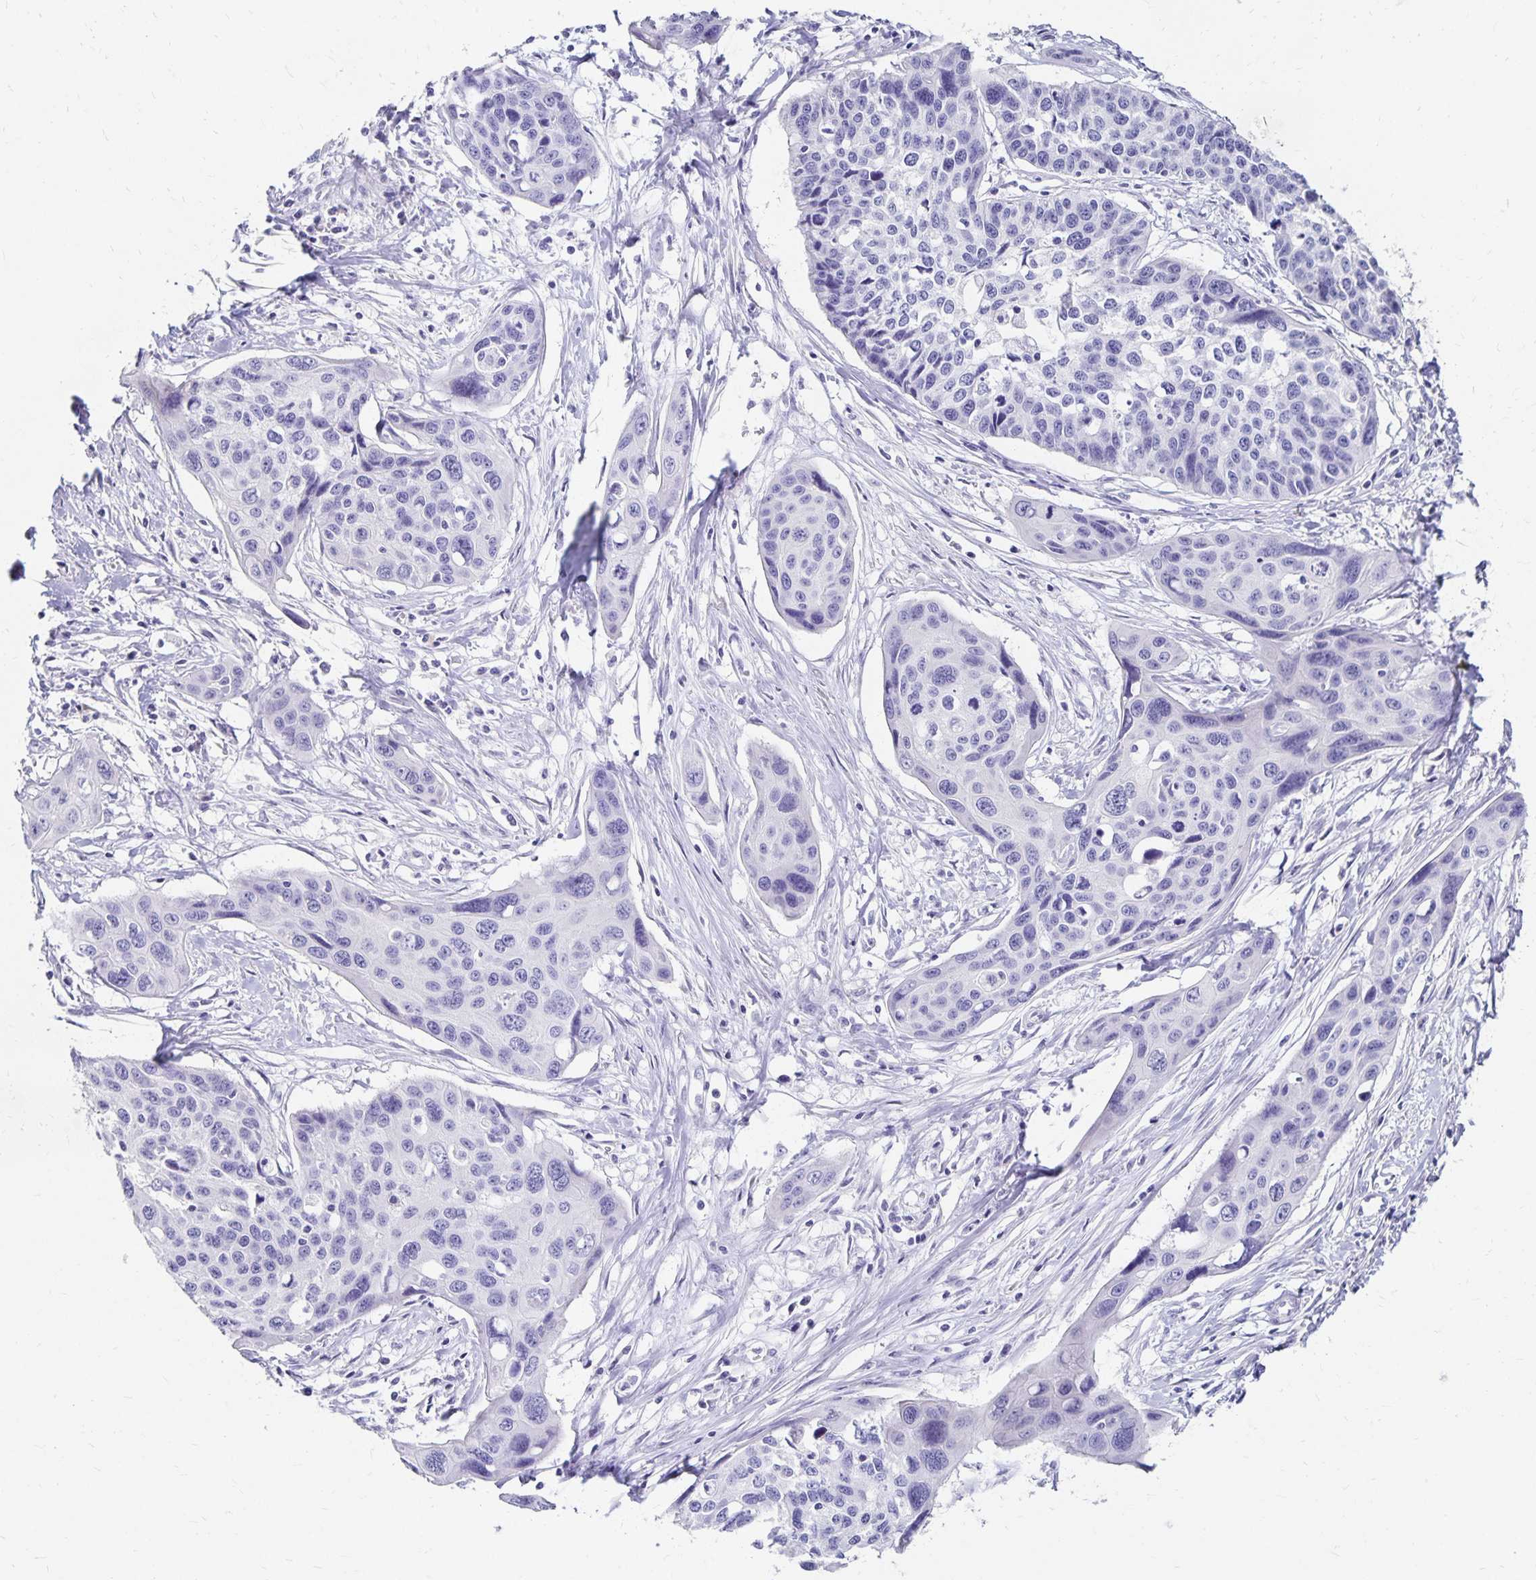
{"staining": {"intensity": "negative", "quantity": "none", "location": "none"}, "tissue": "cervical cancer", "cell_type": "Tumor cells", "image_type": "cancer", "snomed": [{"axis": "morphology", "description": "Squamous cell carcinoma, NOS"}, {"axis": "topography", "description": "Cervix"}], "caption": "IHC image of neoplastic tissue: human cervical squamous cell carcinoma stained with DAB exhibits no significant protein expression in tumor cells.", "gene": "DYNLT4", "patient": {"sex": "female", "age": 31}}